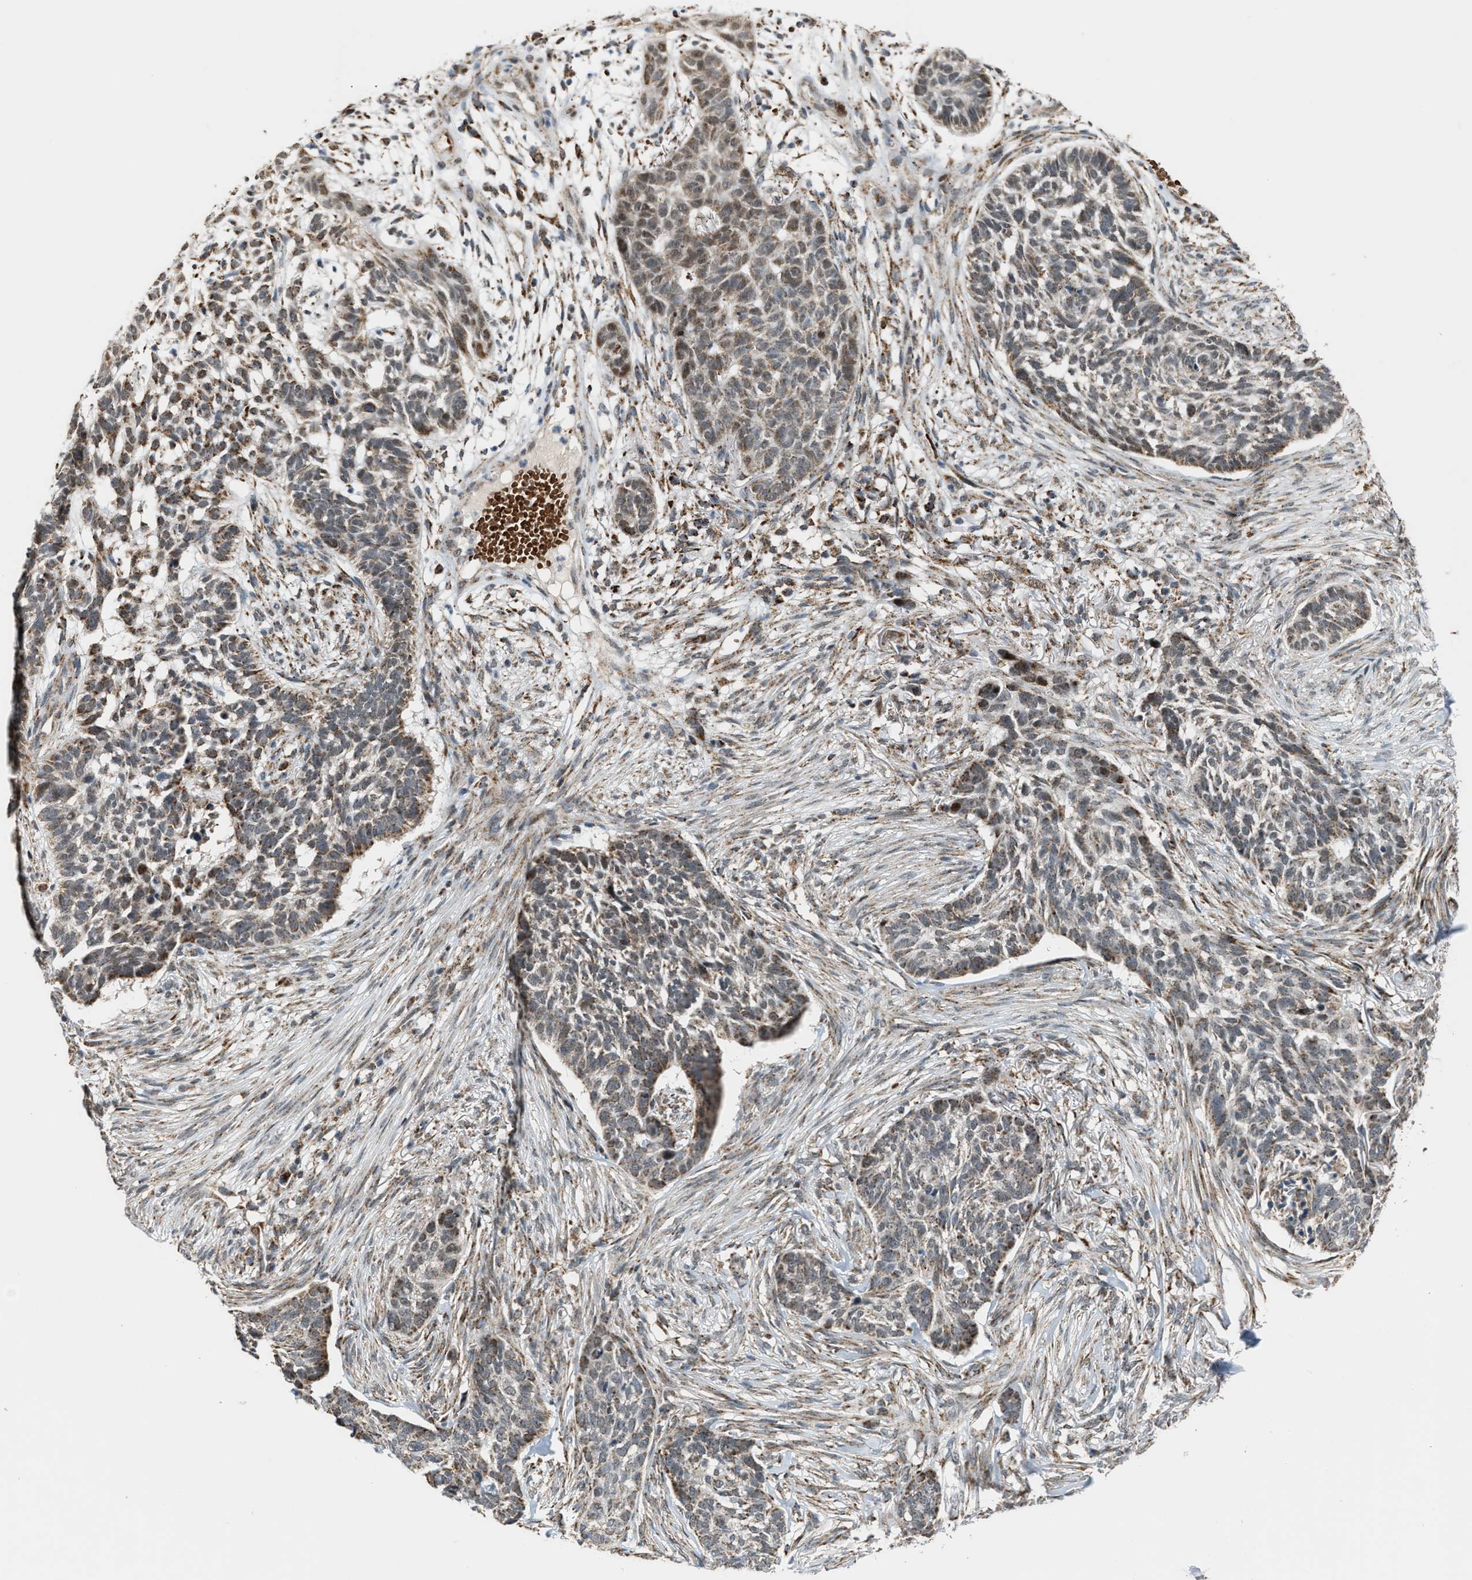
{"staining": {"intensity": "moderate", "quantity": "25%-75%", "location": "cytoplasmic/membranous"}, "tissue": "skin cancer", "cell_type": "Tumor cells", "image_type": "cancer", "snomed": [{"axis": "morphology", "description": "Basal cell carcinoma"}, {"axis": "topography", "description": "Skin"}], "caption": "DAB immunohistochemical staining of skin cancer demonstrates moderate cytoplasmic/membranous protein positivity in approximately 25%-75% of tumor cells. The staining was performed using DAB, with brown indicating positive protein expression. Nuclei are stained blue with hematoxylin.", "gene": "CHN2", "patient": {"sex": "male", "age": 85}}